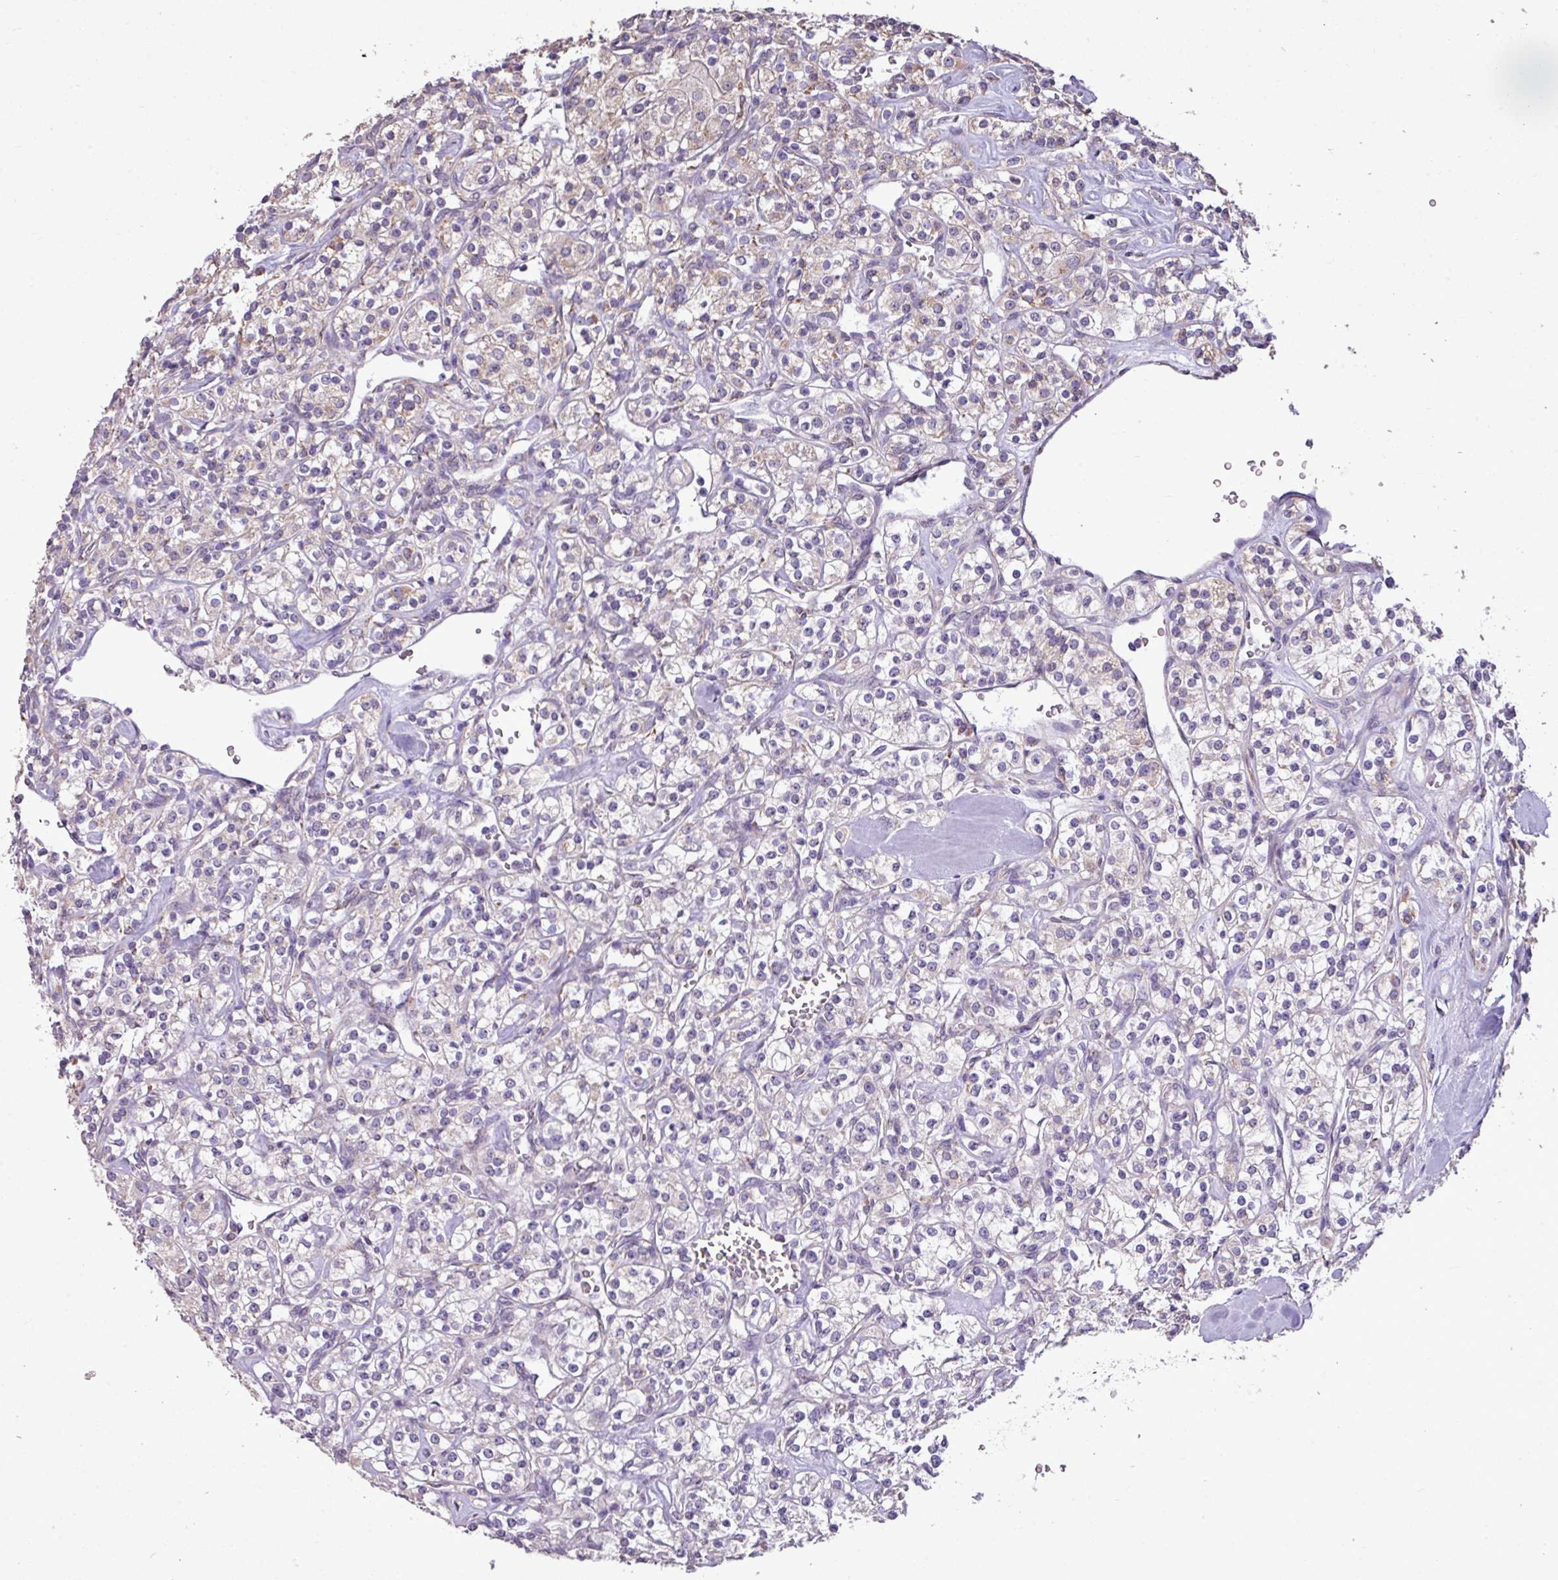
{"staining": {"intensity": "weak", "quantity": "<25%", "location": "cytoplasmic/membranous"}, "tissue": "renal cancer", "cell_type": "Tumor cells", "image_type": "cancer", "snomed": [{"axis": "morphology", "description": "Adenocarcinoma, NOS"}, {"axis": "topography", "description": "Kidney"}], "caption": "There is no significant positivity in tumor cells of adenocarcinoma (renal).", "gene": "ALDH2", "patient": {"sex": "male", "age": 77}}